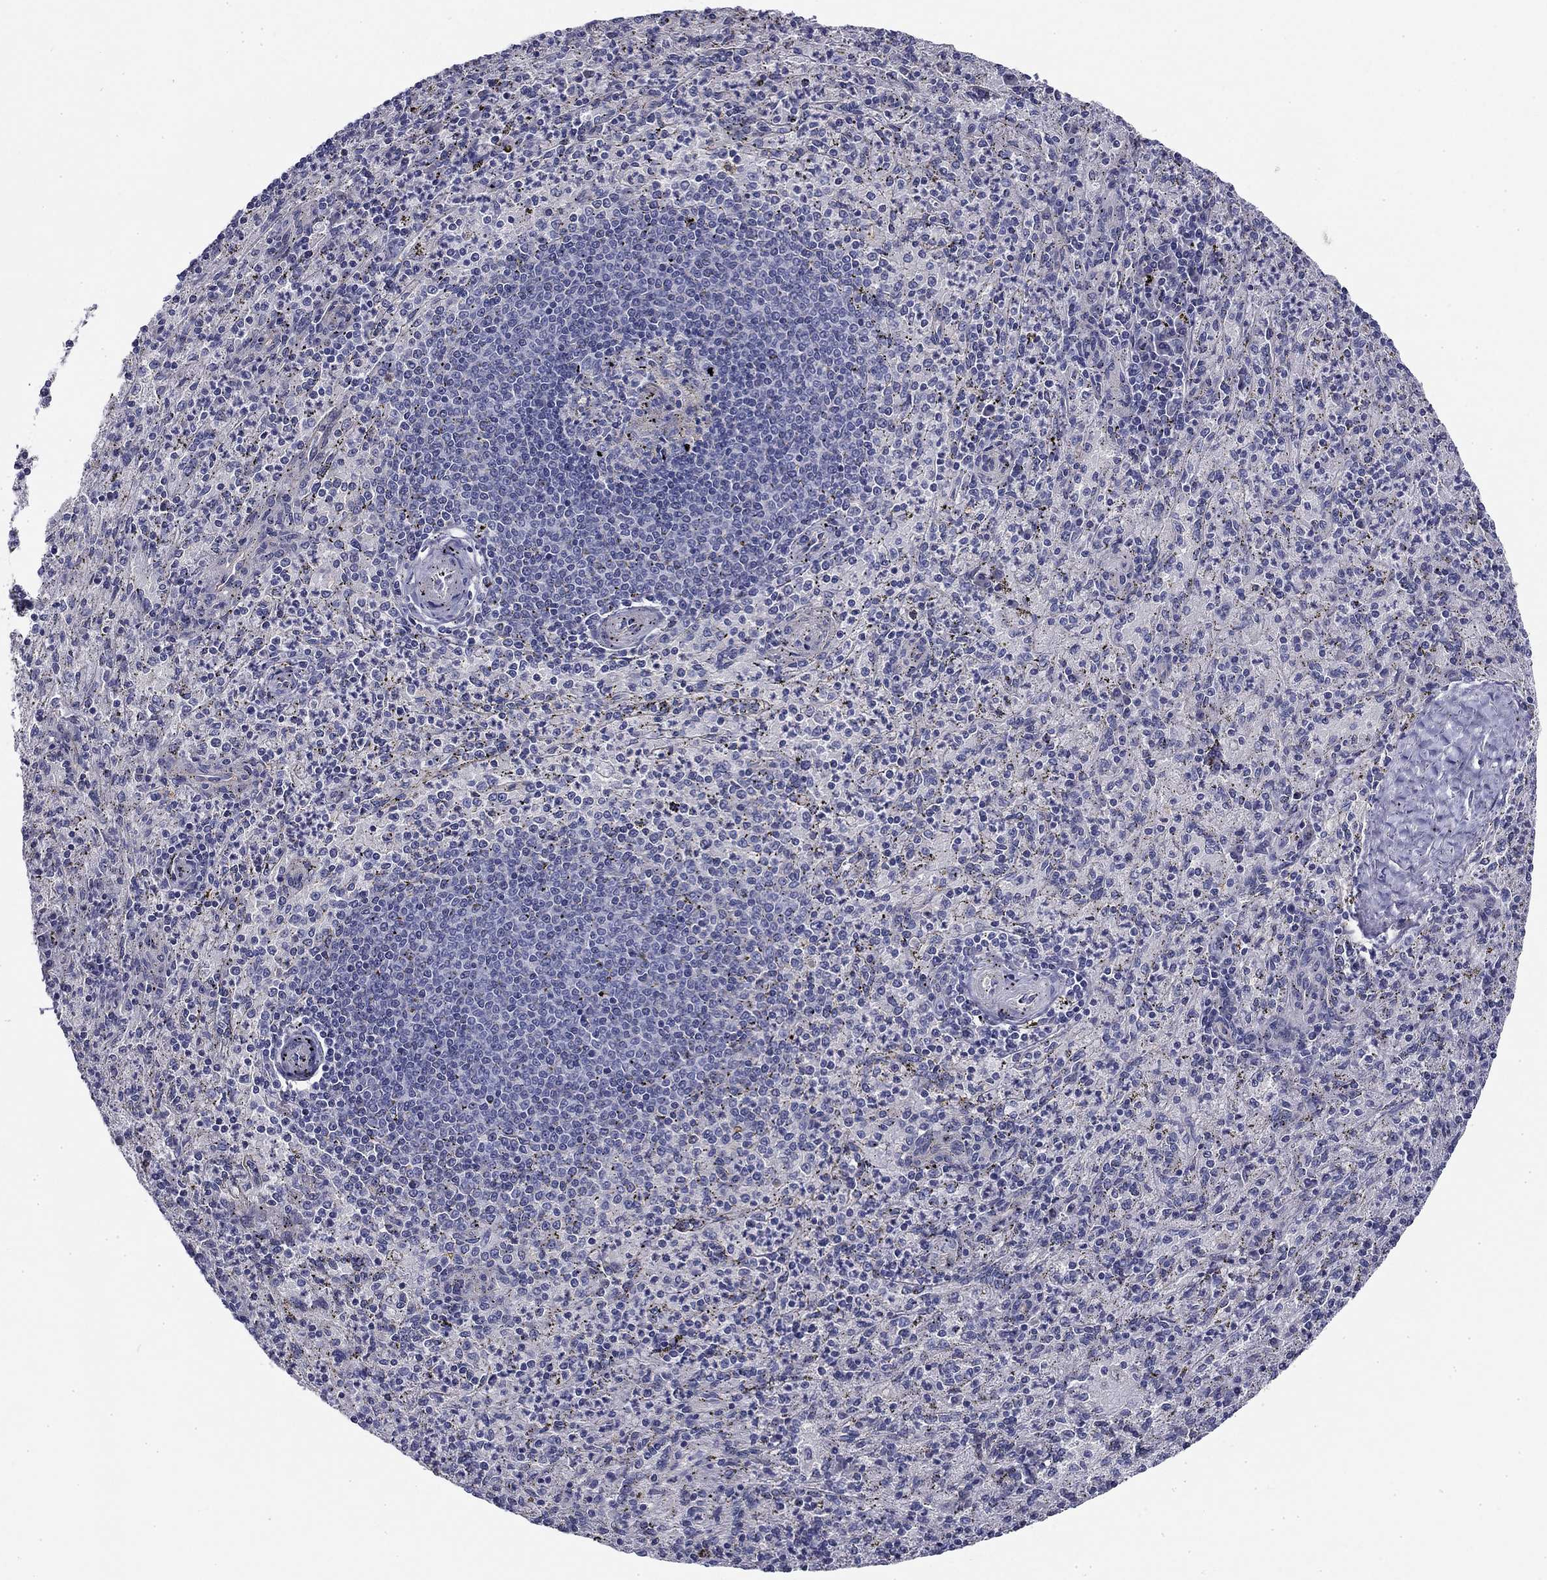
{"staining": {"intensity": "negative", "quantity": "none", "location": "none"}, "tissue": "spleen", "cell_type": "Cells in red pulp", "image_type": "normal", "snomed": [{"axis": "morphology", "description": "Normal tissue, NOS"}, {"axis": "topography", "description": "Spleen"}], "caption": "This is a image of IHC staining of benign spleen, which shows no staining in cells in red pulp.", "gene": "CPLX4", "patient": {"sex": "male", "age": 60}}